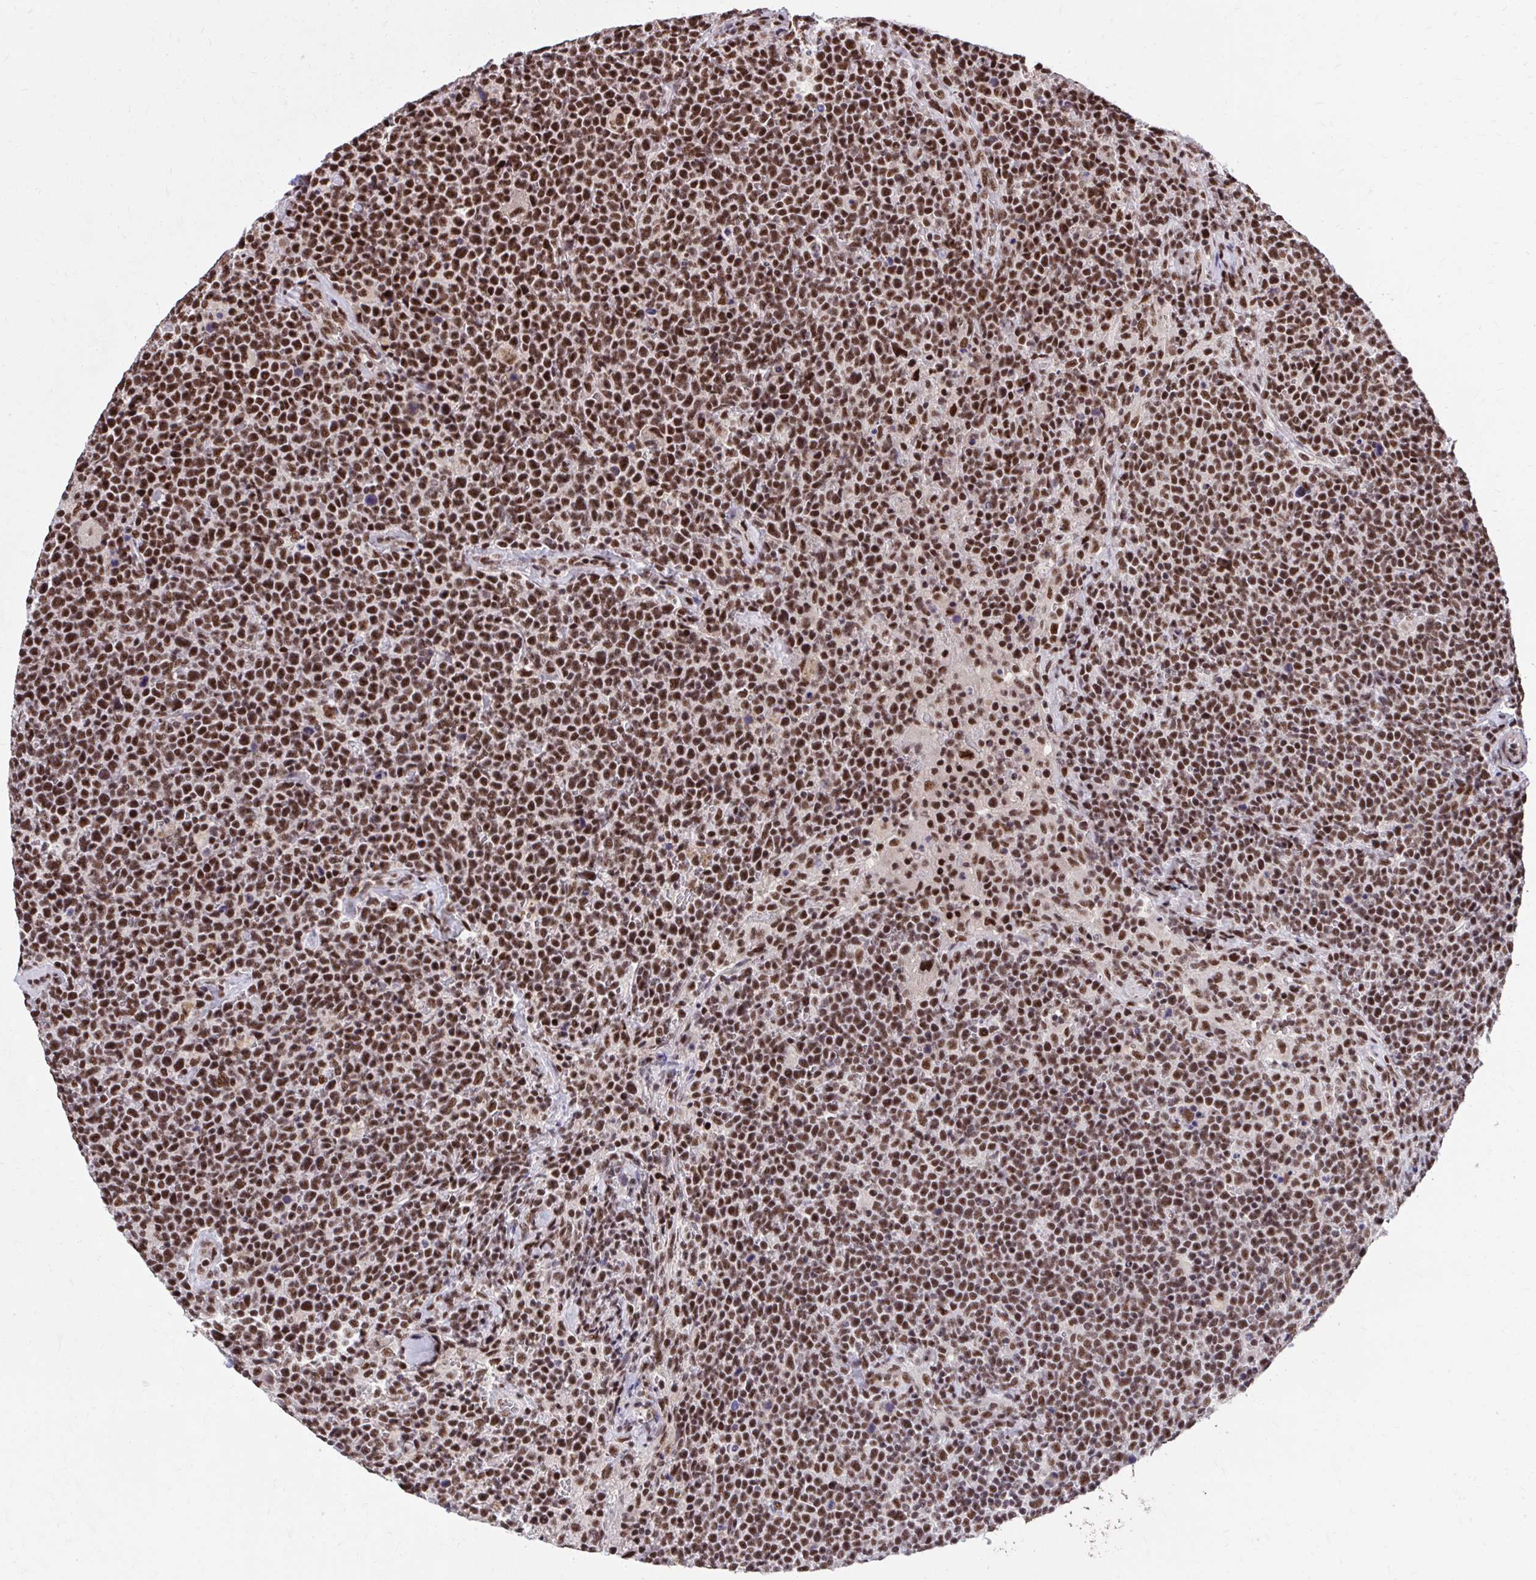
{"staining": {"intensity": "strong", "quantity": ">75%", "location": "nuclear"}, "tissue": "lymphoma", "cell_type": "Tumor cells", "image_type": "cancer", "snomed": [{"axis": "morphology", "description": "Malignant lymphoma, non-Hodgkin's type, High grade"}, {"axis": "topography", "description": "Lymph node"}], "caption": "IHC image of lymphoma stained for a protein (brown), which reveals high levels of strong nuclear staining in about >75% of tumor cells.", "gene": "SYNE4", "patient": {"sex": "male", "age": 61}}